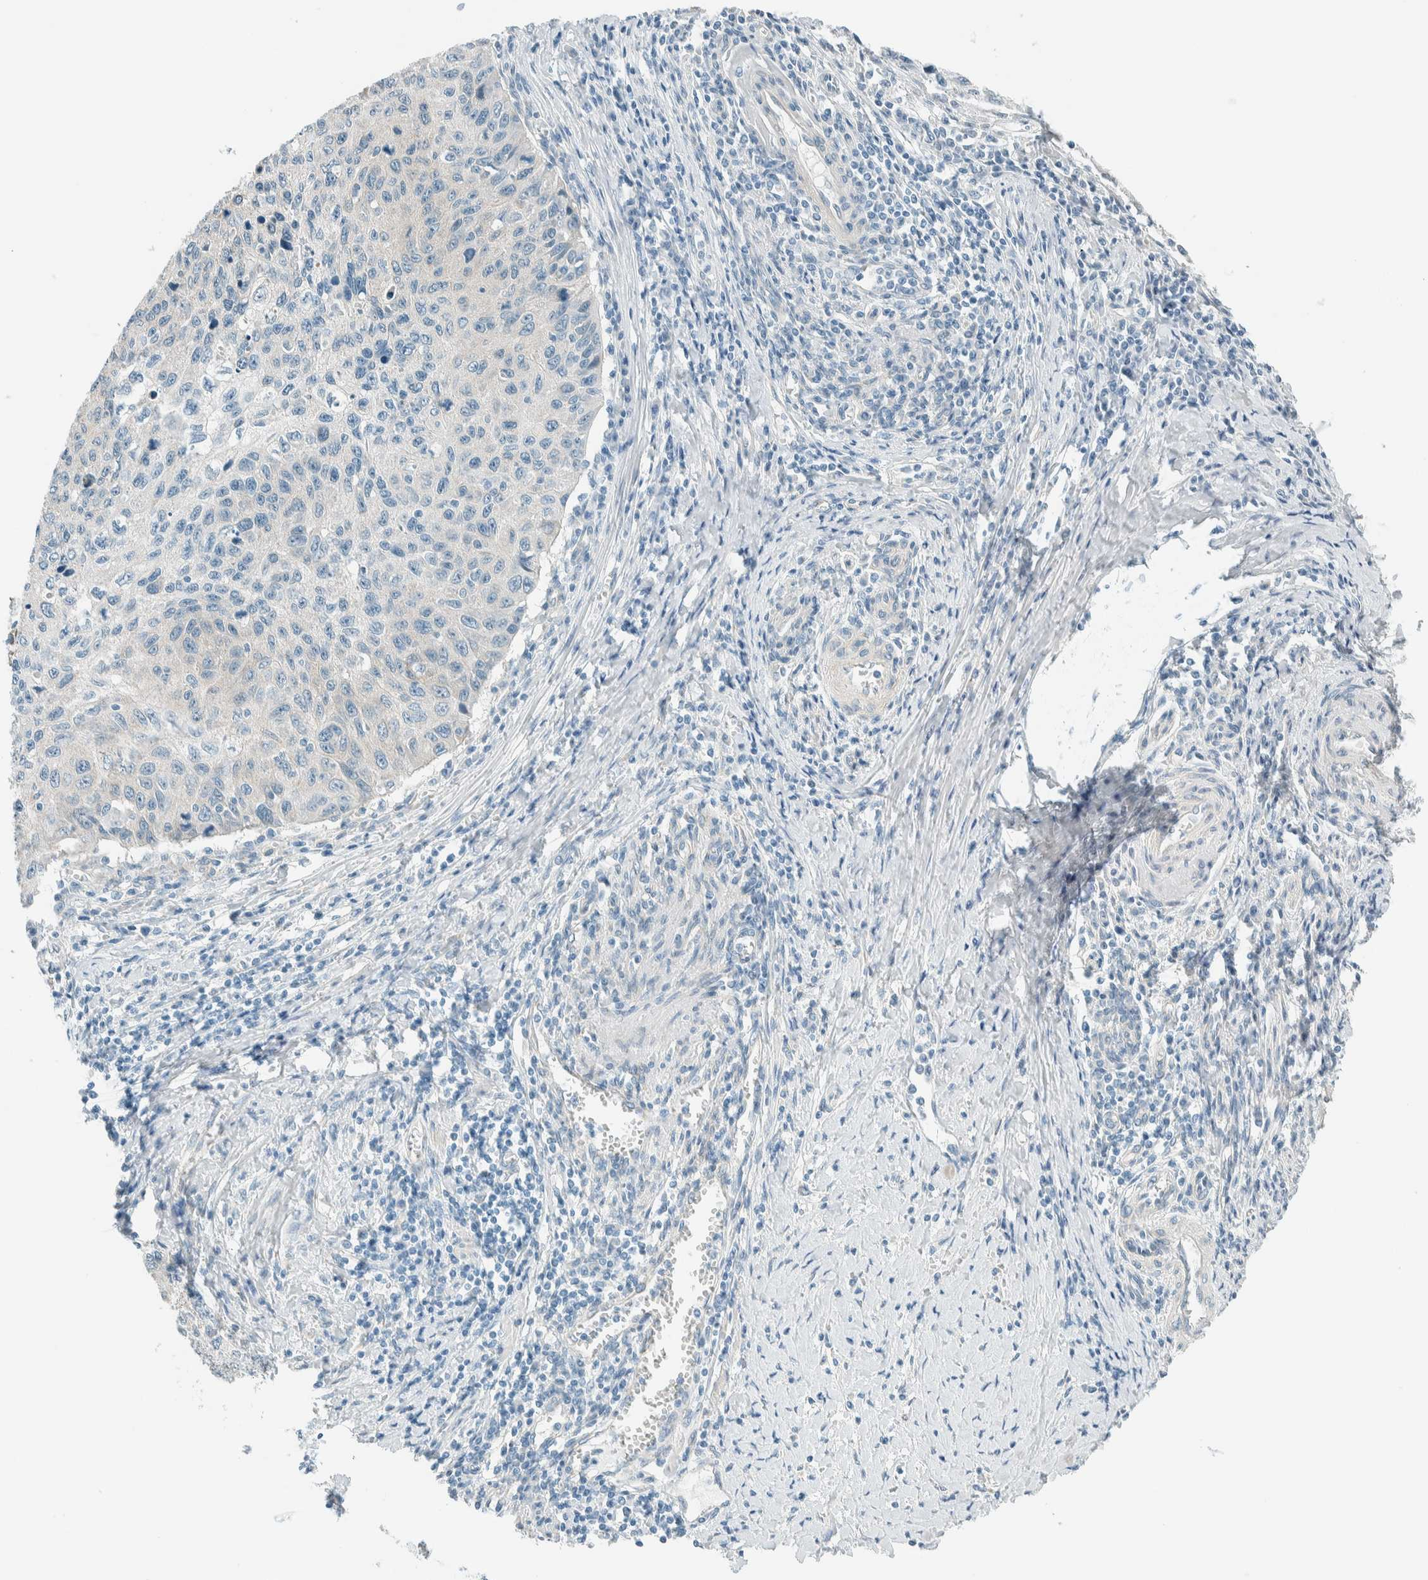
{"staining": {"intensity": "negative", "quantity": "none", "location": "none"}, "tissue": "cervical cancer", "cell_type": "Tumor cells", "image_type": "cancer", "snomed": [{"axis": "morphology", "description": "Squamous cell carcinoma, NOS"}, {"axis": "topography", "description": "Cervix"}], "caption": "A high-resolution image shows immunohistochemistry (IHC) staining of cervical squamous cell carcinoma, which exhibits no significant positivity in tumor cells.", "gene": "ALDH7A1", "patient": {"sex": "female", "age": 53}}